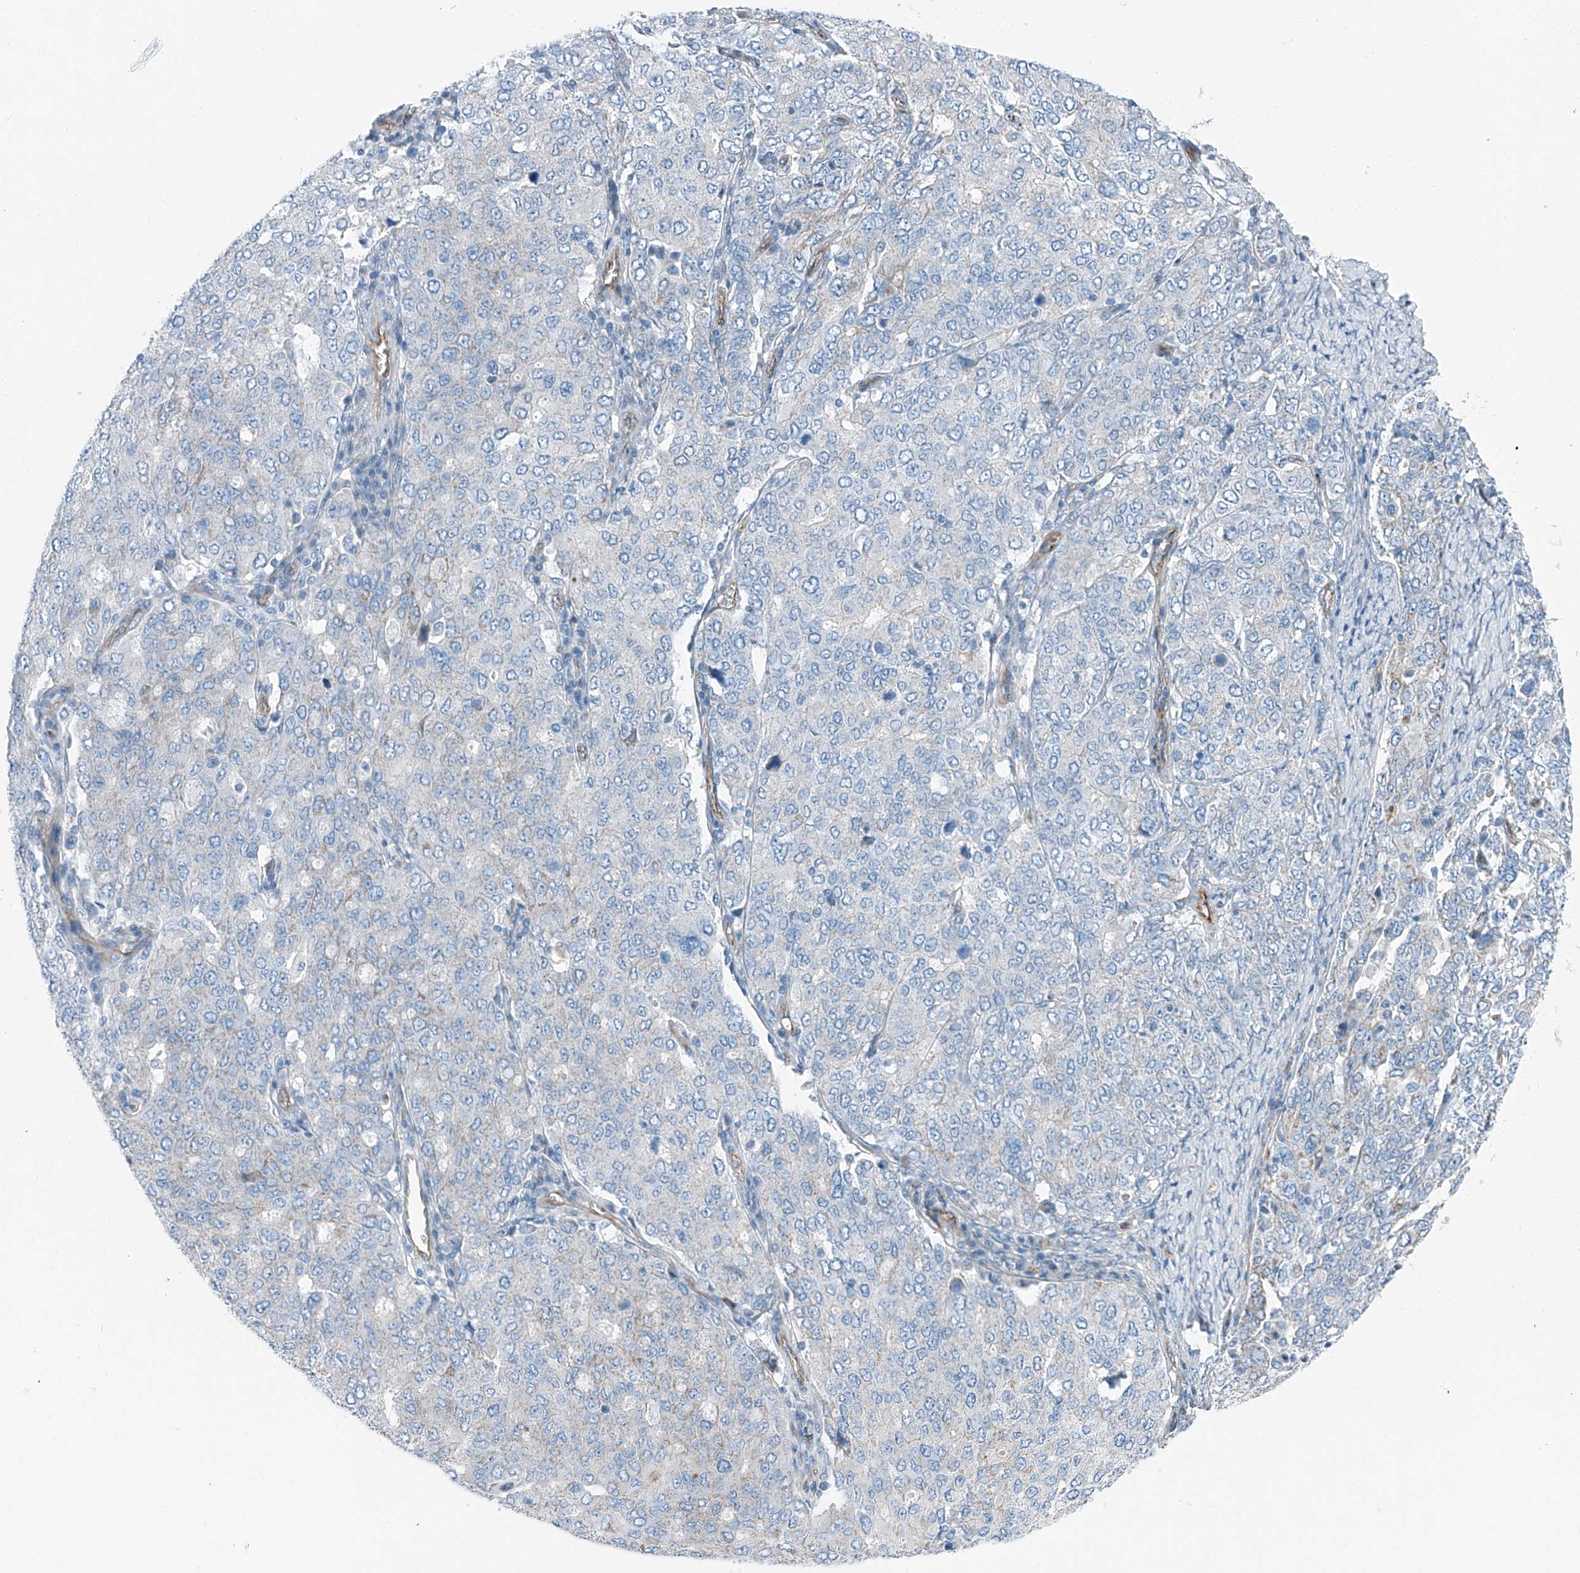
{"staining": {"intensity": "negative", "quantity": "none", "location": "none"}, "tissue": "ovarian cancer", "cell_type": "Tumor cells", "image_type": "cancer", "snomed": [{"axis": "morphology", "description": "Carcinoma, endometroid"}, {"axis": "topography", "description": "Ovary"}], "caption": "Human ovarian cancer stained for a protein using IHC exhibits no positivity in tumor cells.", "gene": "THEMIS2", "patient": {"sex": "female", "age": 62}}